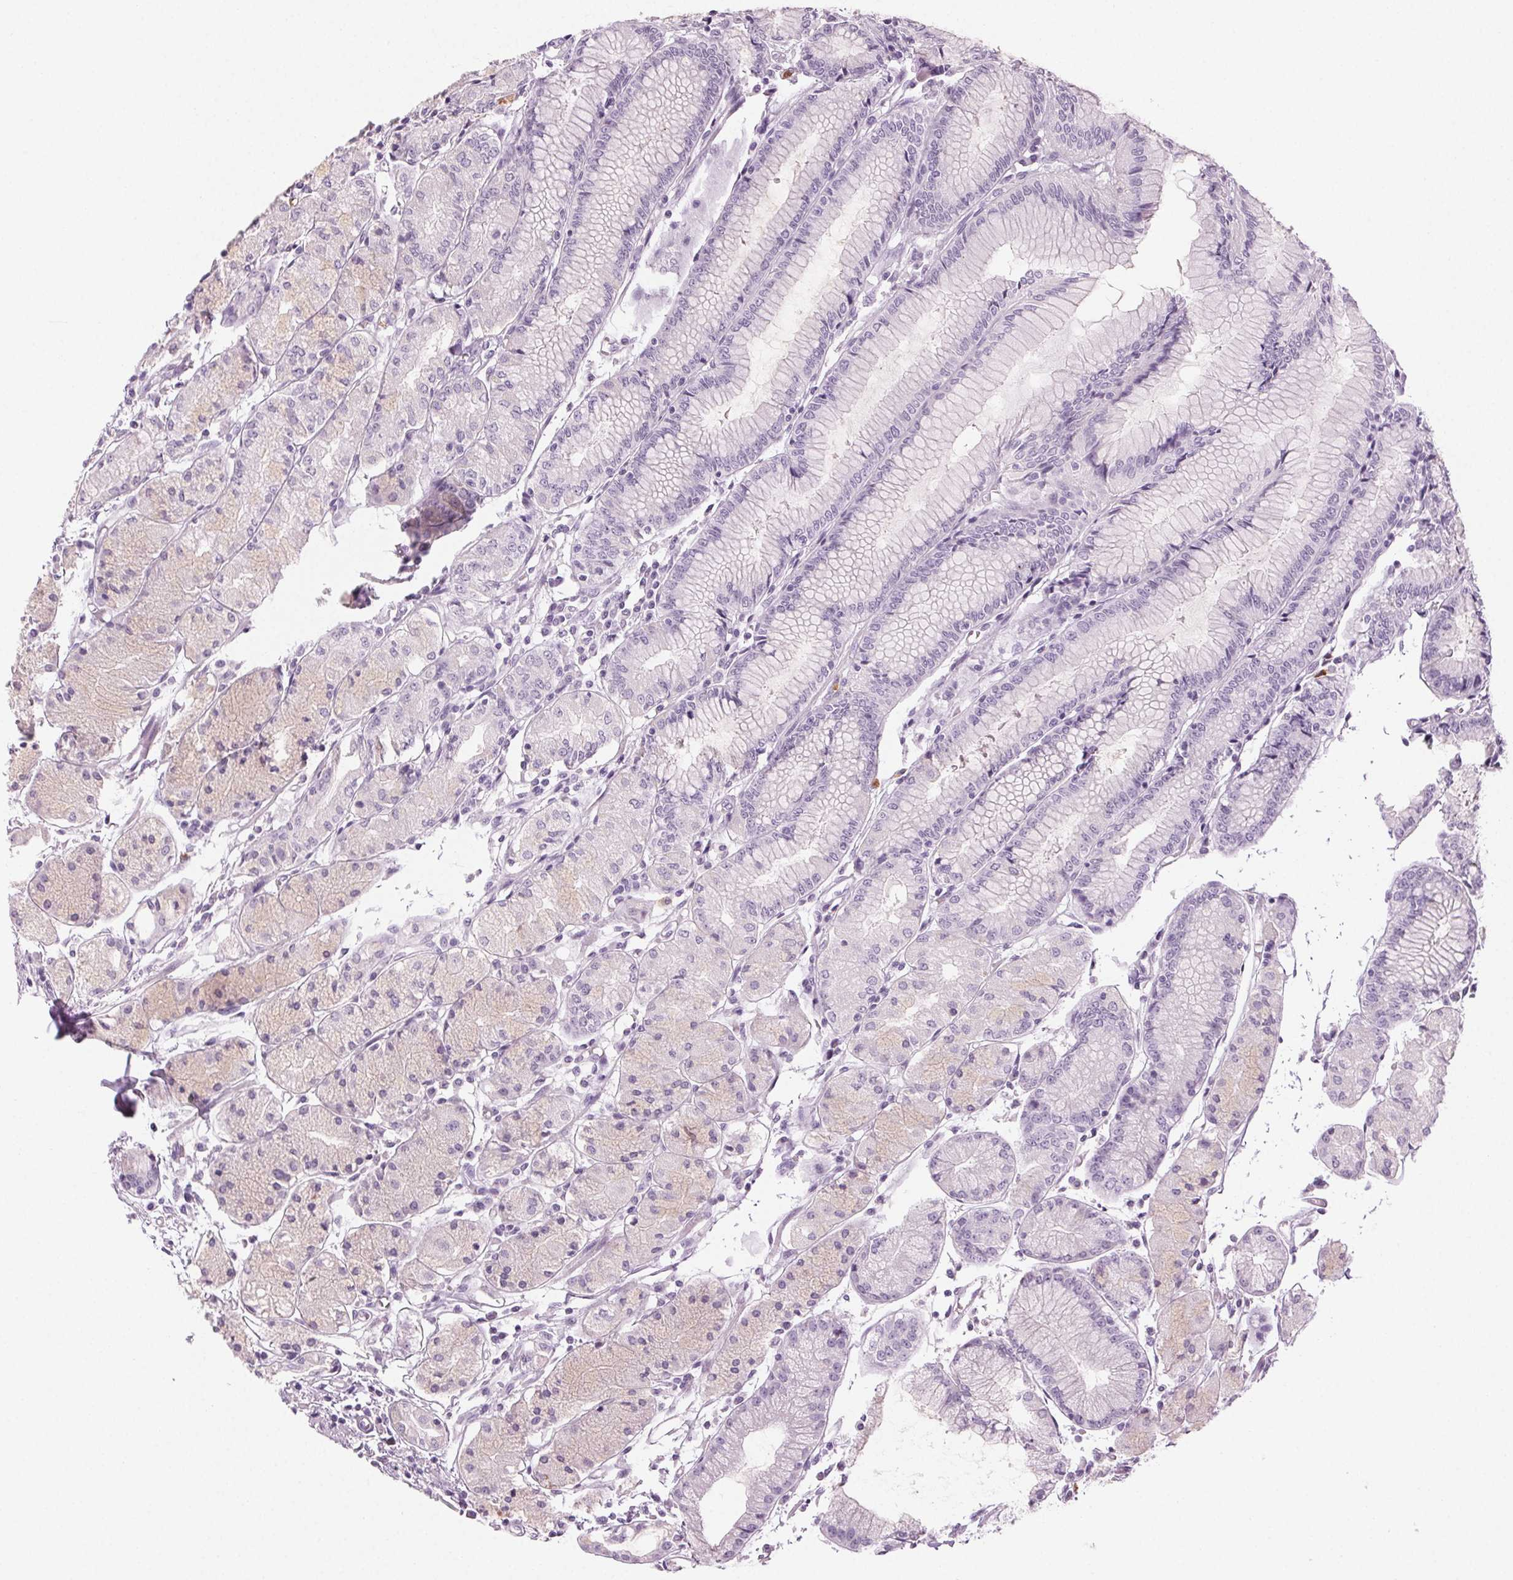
{"staining": {"intensity": "negative", "quantity": "none", "location": "none"}, "tissue": "stomach", "cell_type": "Glandular cells", "image_type": "normal", "snomed": [{"axis": "morphology", "description": "Normal tissue, NOS"}, {"axis": "topography", "description": "Stomach, upper"}], "caption": "This is an immunohistochemistry histopathology image of benign stomach. There is no staining in glandular cells.", "gene": "MPO", "patient": {"sex": "male", "age": 69}}